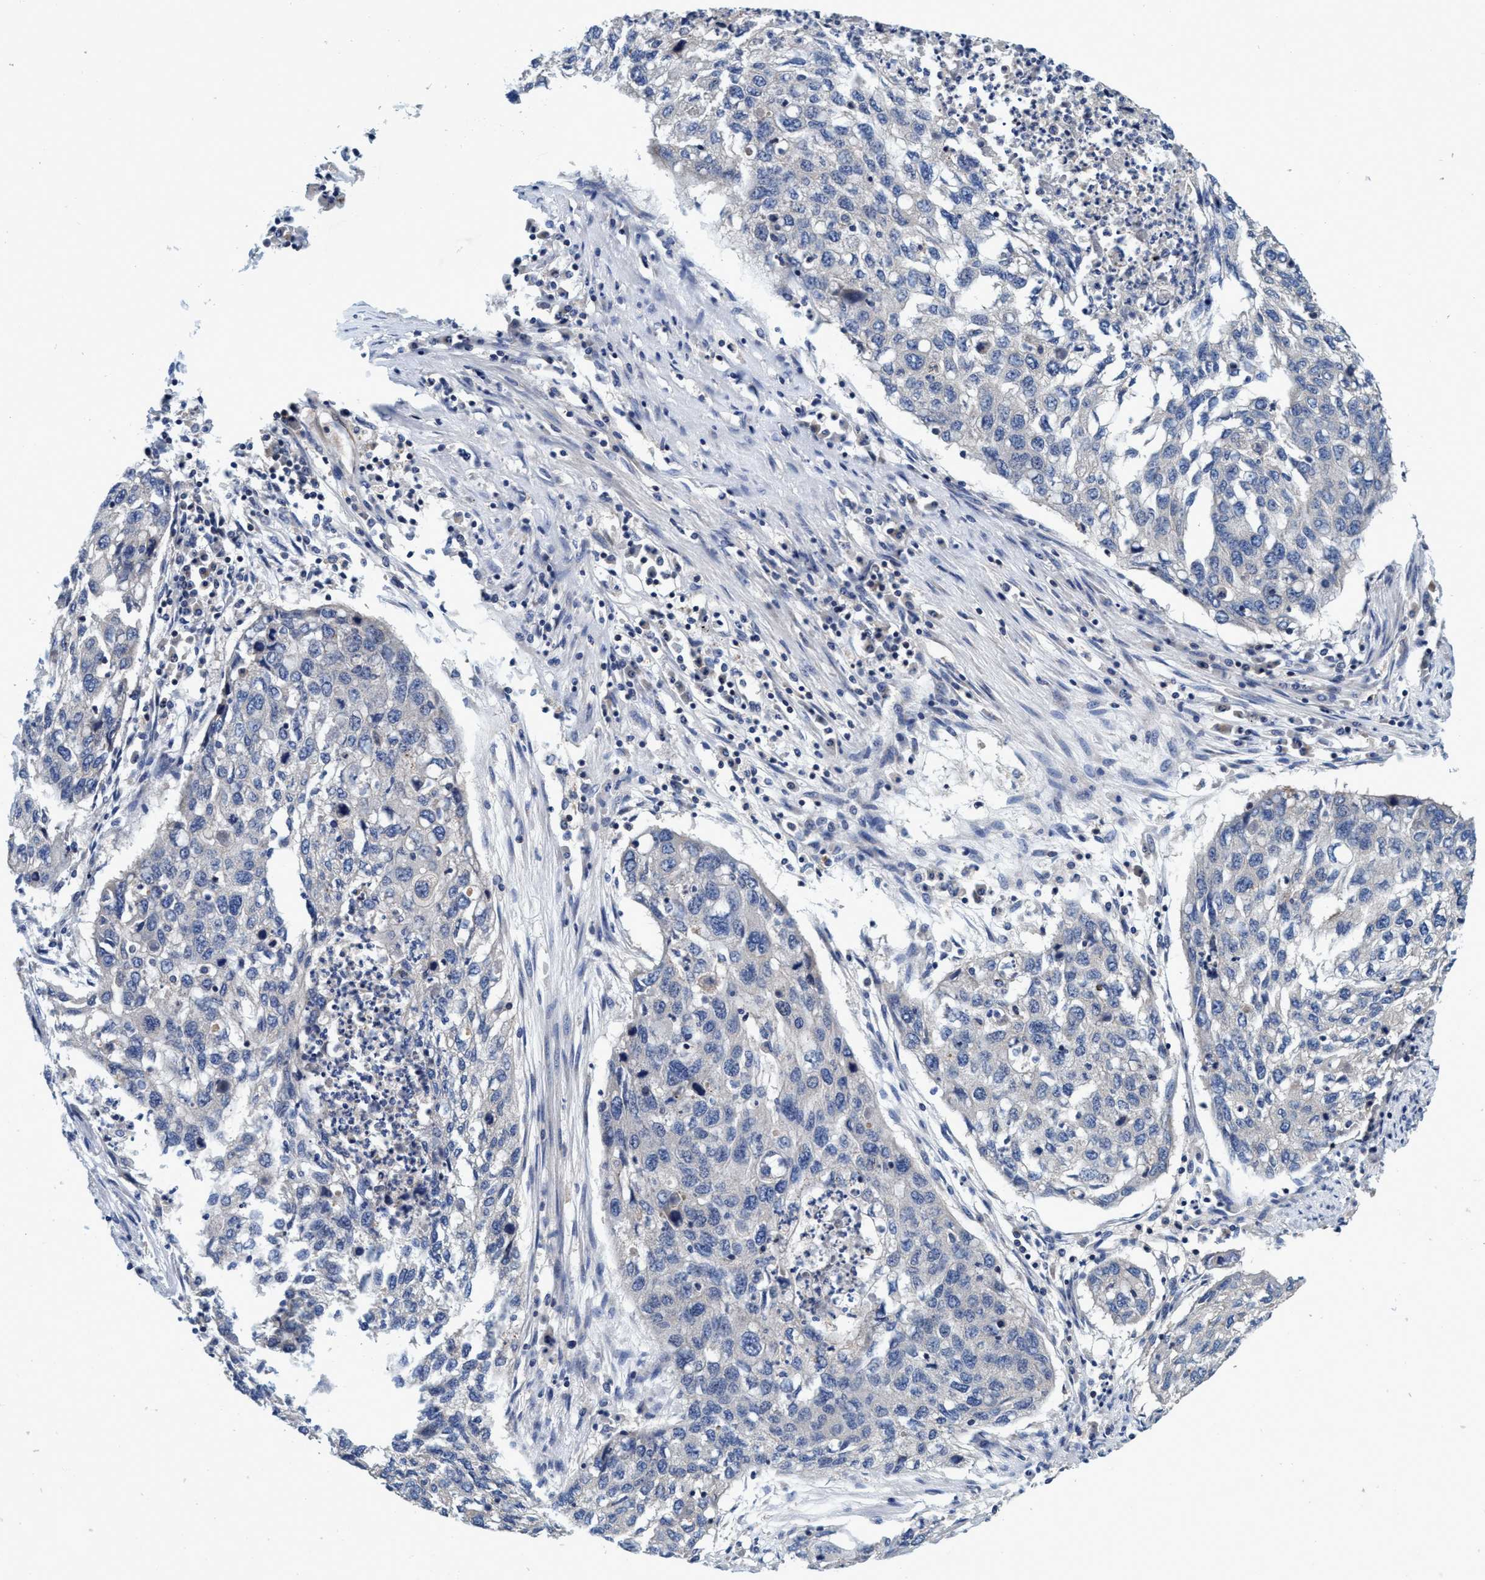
{"staining": {"intensity": "negative", "quantity": "none", "location": "none"}, "tissue": "lung cancer", "cell_type": "Tumor cells", "image_type": "cancer", "snomed": [{"axis": "morphology", "description": "Squamous cell carcinoma, NOS"}, {"axis": "topography", "description": "Lung"}], "caption": "This is a image of IHC staining of lung cancer (squamous cell carcinoma), which shows no expression in tumor cells.", "gene": "CALCOCO2", "patient": {"sex": "female", "age": 63}}